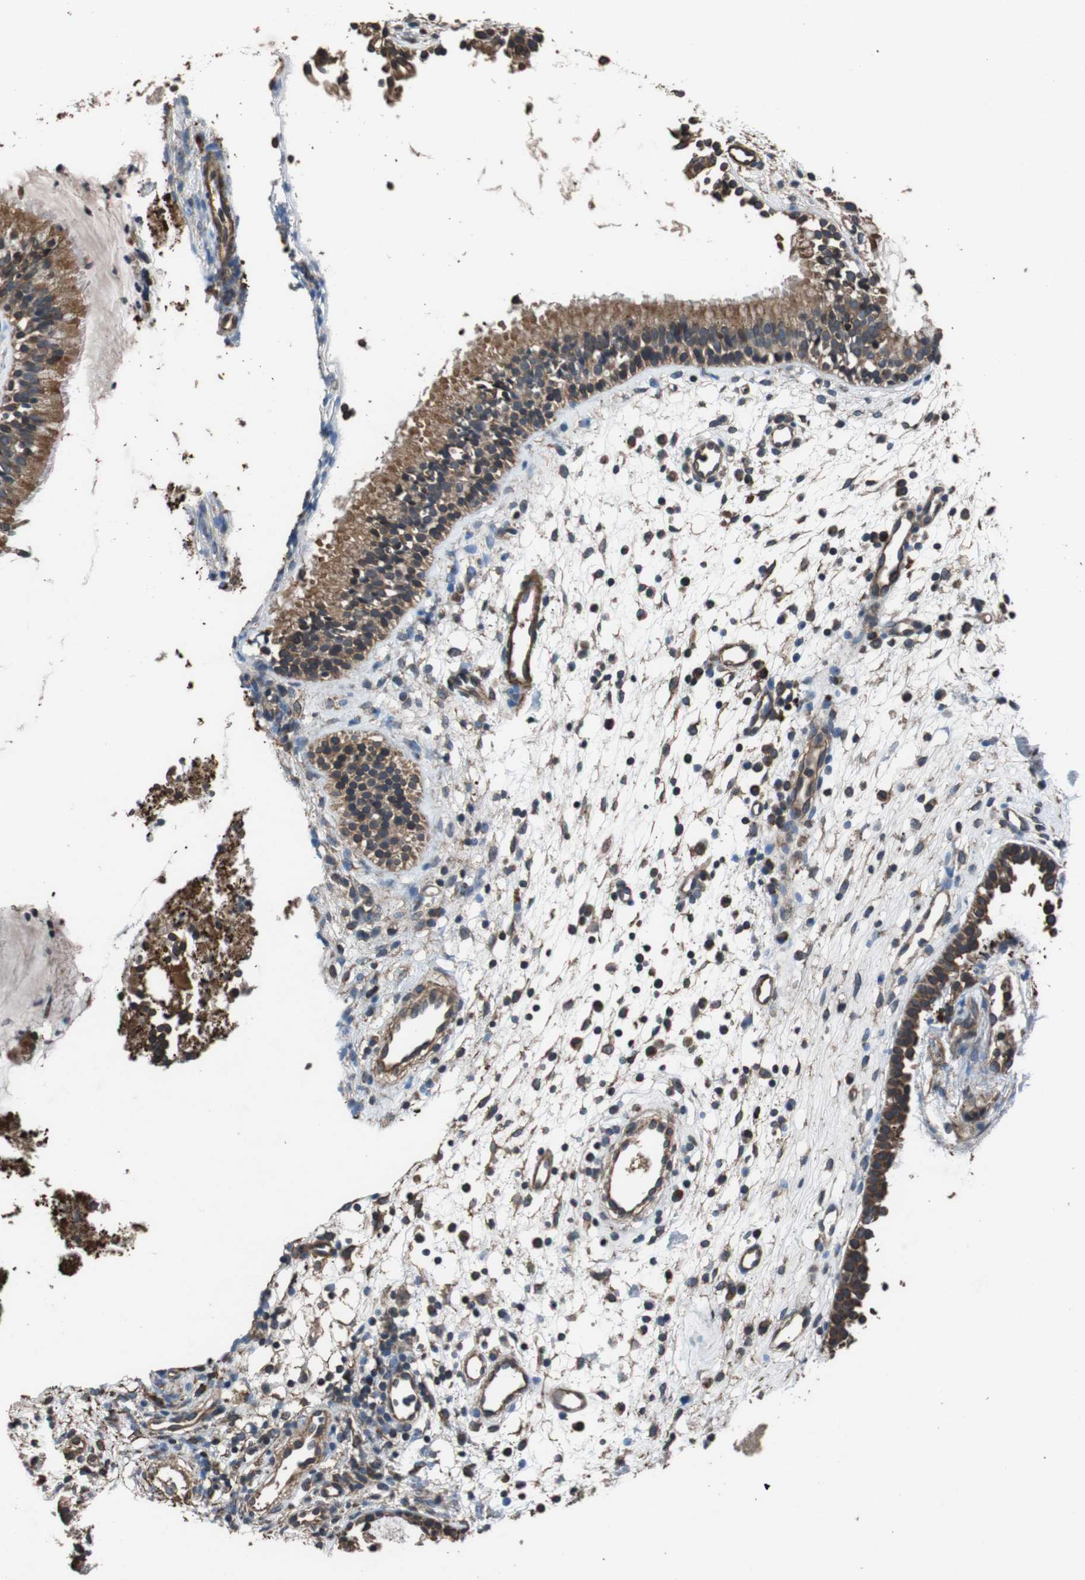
{"staining": {"intensity": "moderate", "quantity": ">75%", "location": "cytoplasmic/membranous"}, "tissue": "nasopharynx", "cell_type": "Respiratory epithelial cells", "image_type": "normal", "snomed": [{"axis": "morphology", "description": "Normal tissue, NOS"}, {"axis": "topography", "description": "Nasopharynx"}], "caption": "Immunohistochemical staining of normal human nasopharynx demonstrates medium levels of moderate cytoplasmic/membranous staining in about >75% of respiratory epithelial cells.", "gene": "PITRM1", "patient": {"sex": "male", "age": 21}}